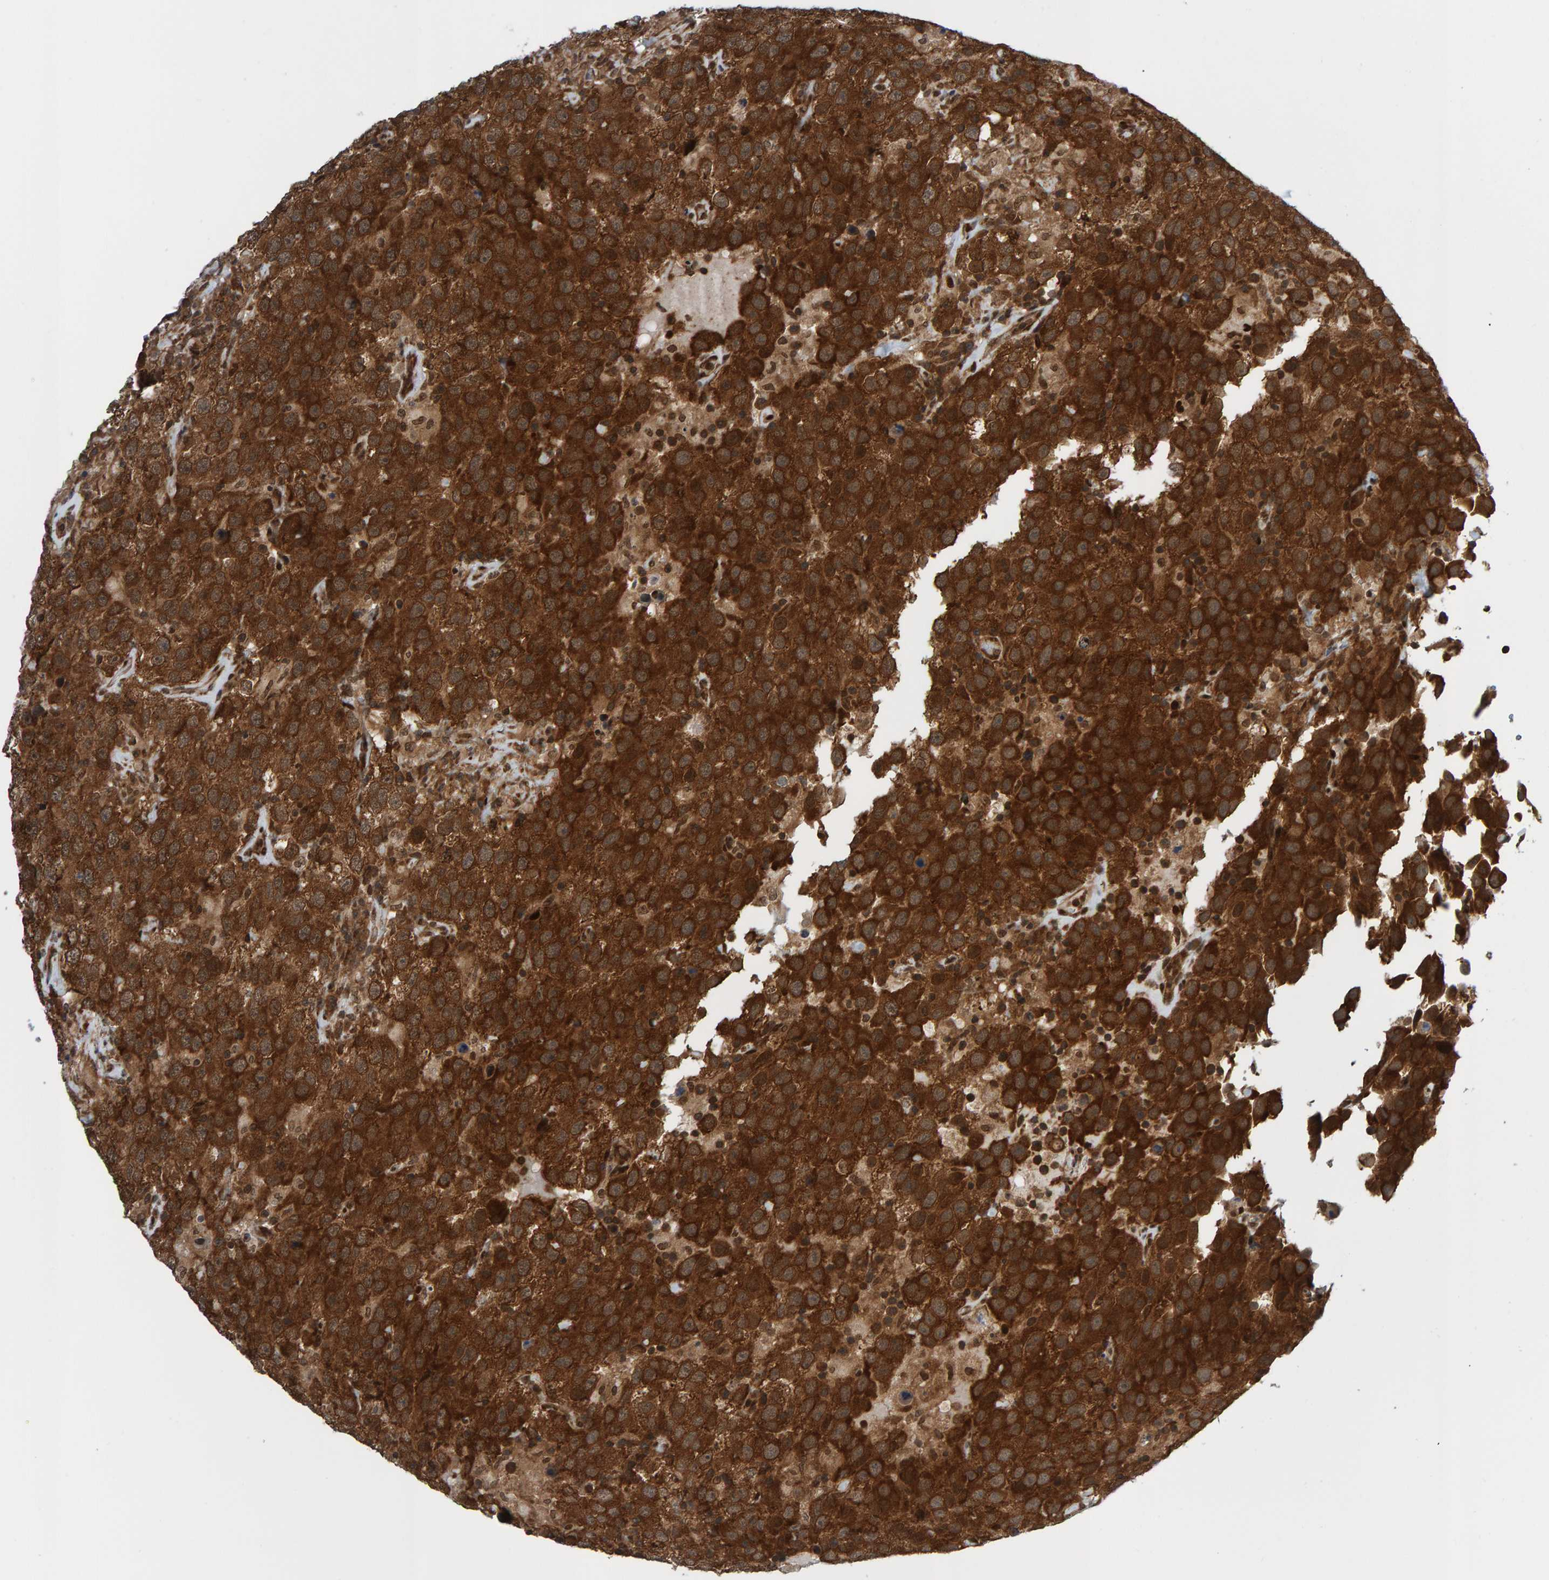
{"staining": {"intensity": "strong", "quantity": ">75%", "location": "cytoplasmic/membranous"}, "tissue": "testis cancer", "cell_type": "Tumor cells", "image_type": "cancer", "snomed": [{"axis": "morphology", "description": "Seminoma, NOS"}, {"axis": "topography", "description": "Testis"}], "caption": "Human testis seminoma stained with a protein marker exhibits strong staining in tumor cells.", "gene": "ZNF366", "patient": {"sex": "male", "age": 41}}